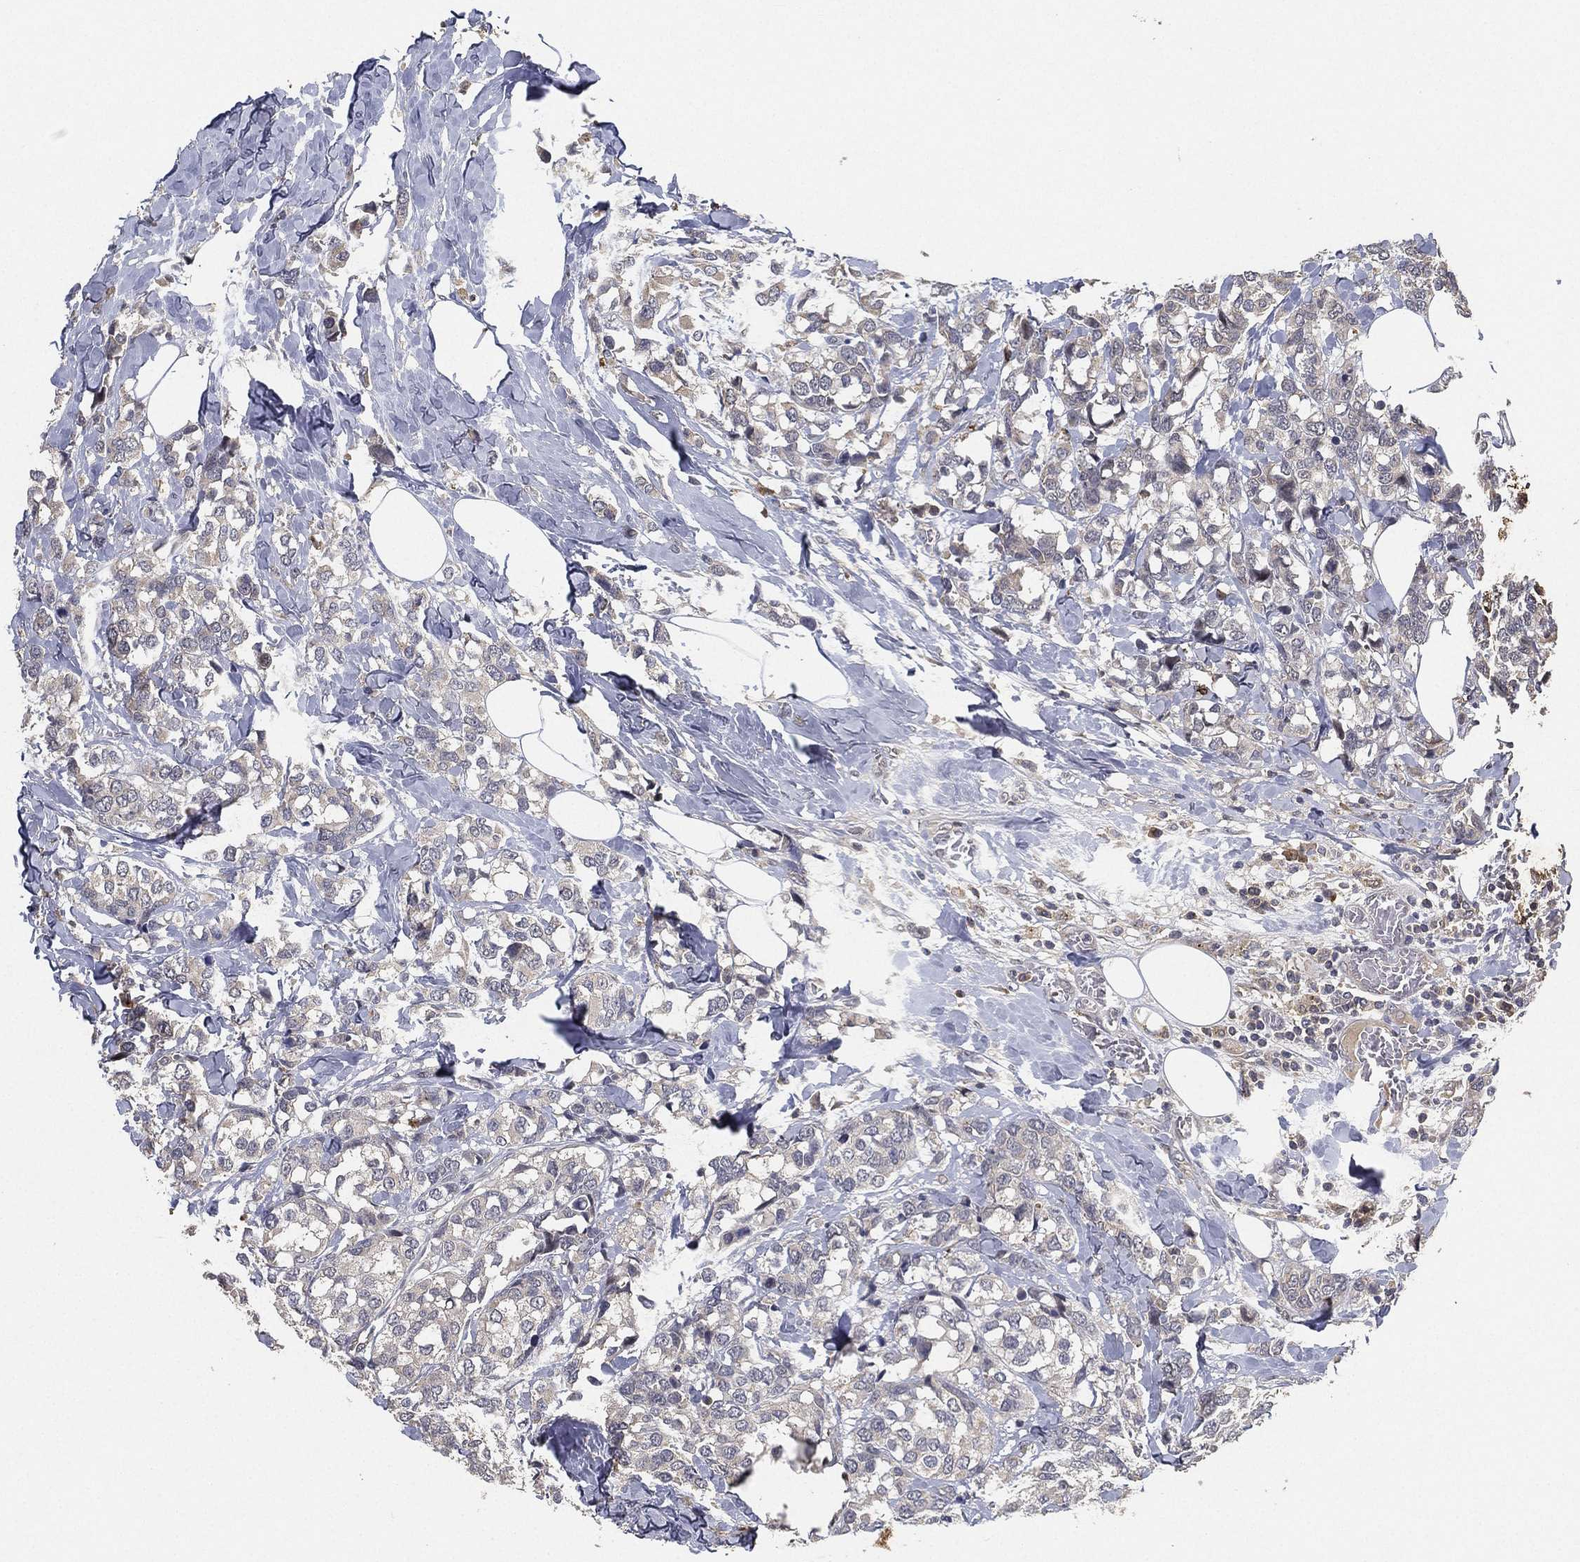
{"staining": {"intensity": "negative", "quantity": "none", "location": "none"}, "tissue": "breast cancer", "cell_type": "Tumor cells", "image_type": "cancer", "snomed": [{"axis": "morphology", "description": "Lobular carcinoma"}, {"axis": "topography", "description": "Breast"}], "caption": "Tumor cells are negative for brown protein staining in breast cancer.", "gene": "CFAP251", "patient": {"sex": "female", "age": 59}}